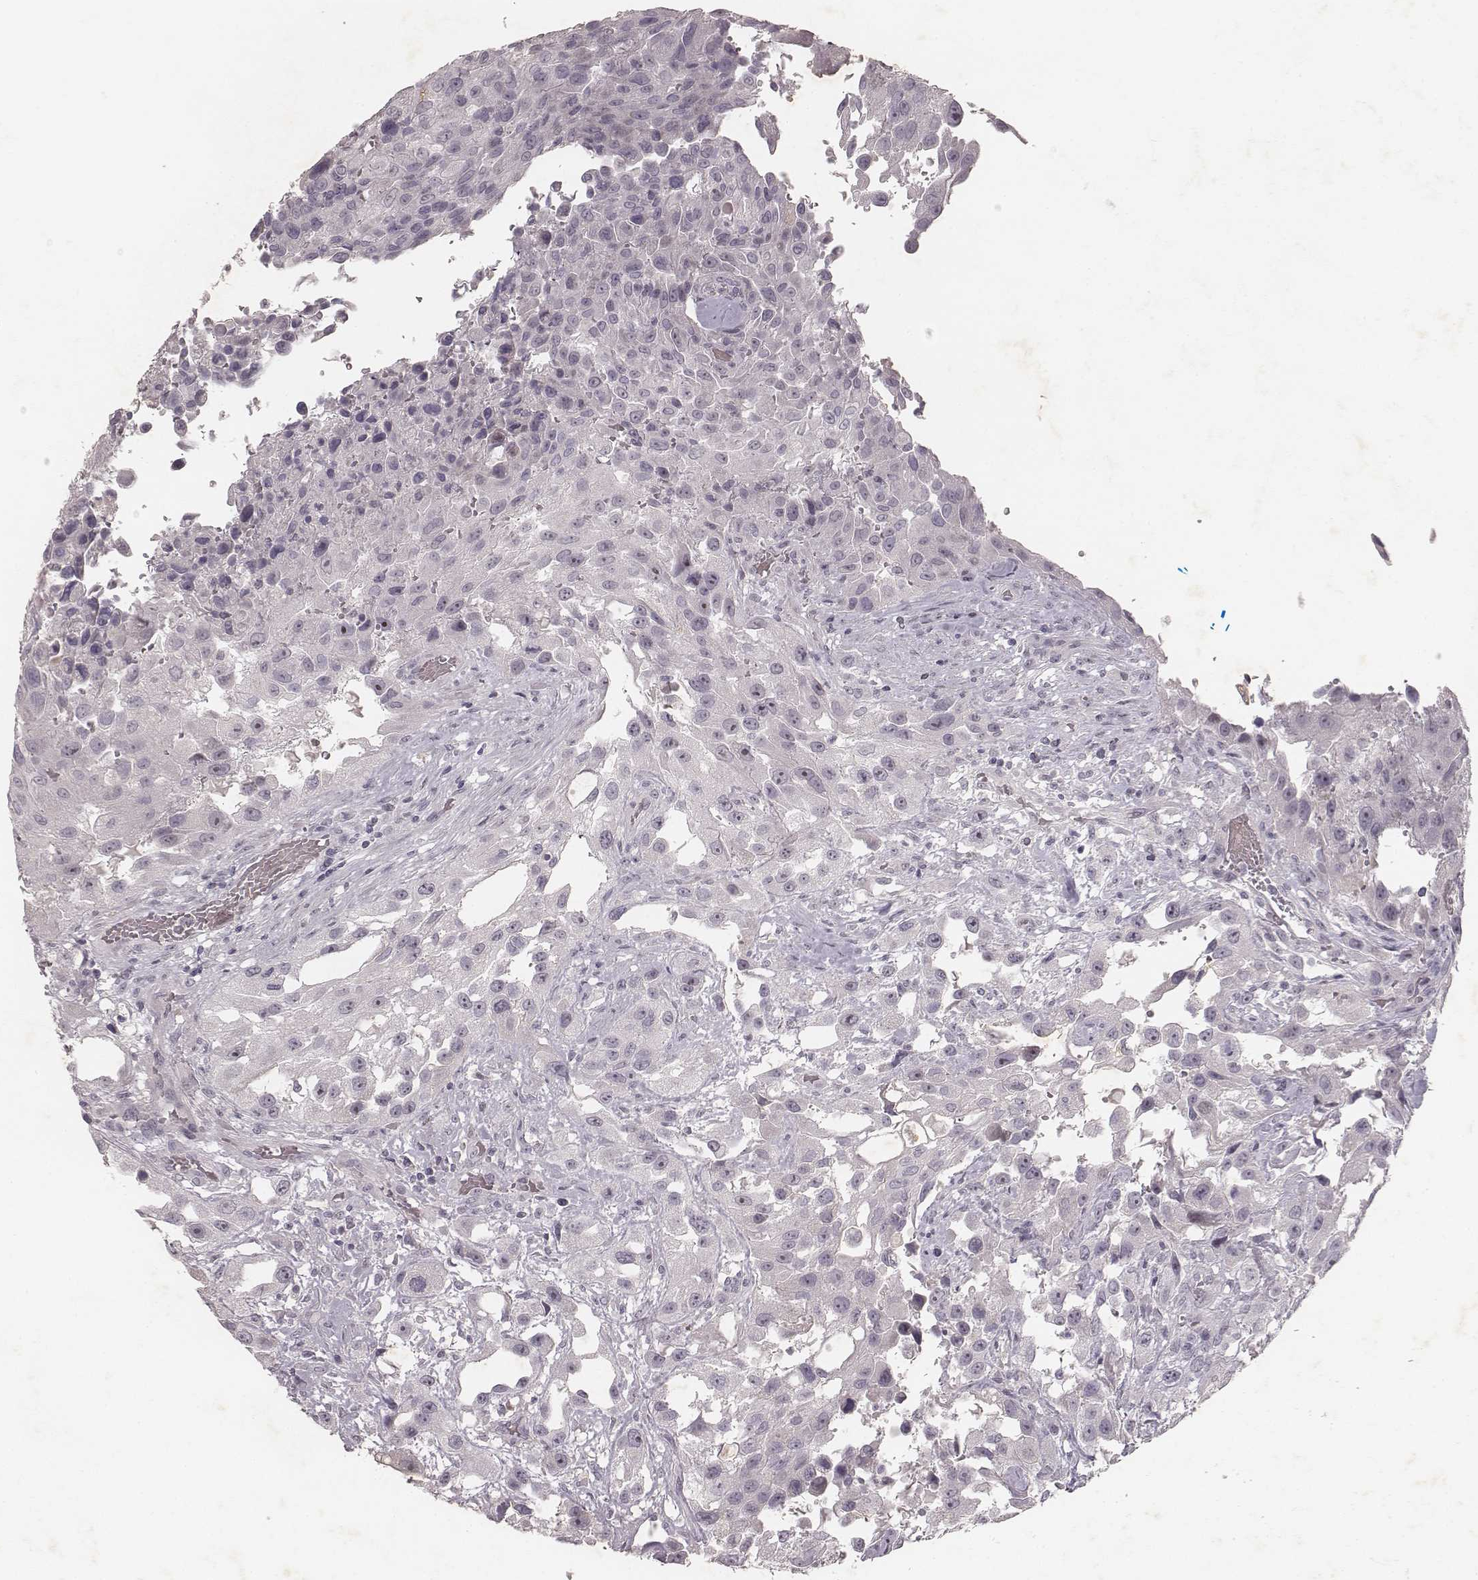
{"staining": {"intensity": "negative", "quantity": "none", "location": "none"}, "tissue": "urothelial cancer", "cell_type": "Tumor cells", "image_type": "cancer", "snomed": [{"axis": "morphology", "description": "Urothelial carcinoma, High grade"}, {"axis": "topography", "description": "Urinary bladder"}], "caption": "Protein analysis of urothelial carcinoma (high-grade) reveals no significant expression in tumor cells.", "gene": "MADCAM1", "patient": {"sex": "male", "age": 79}}